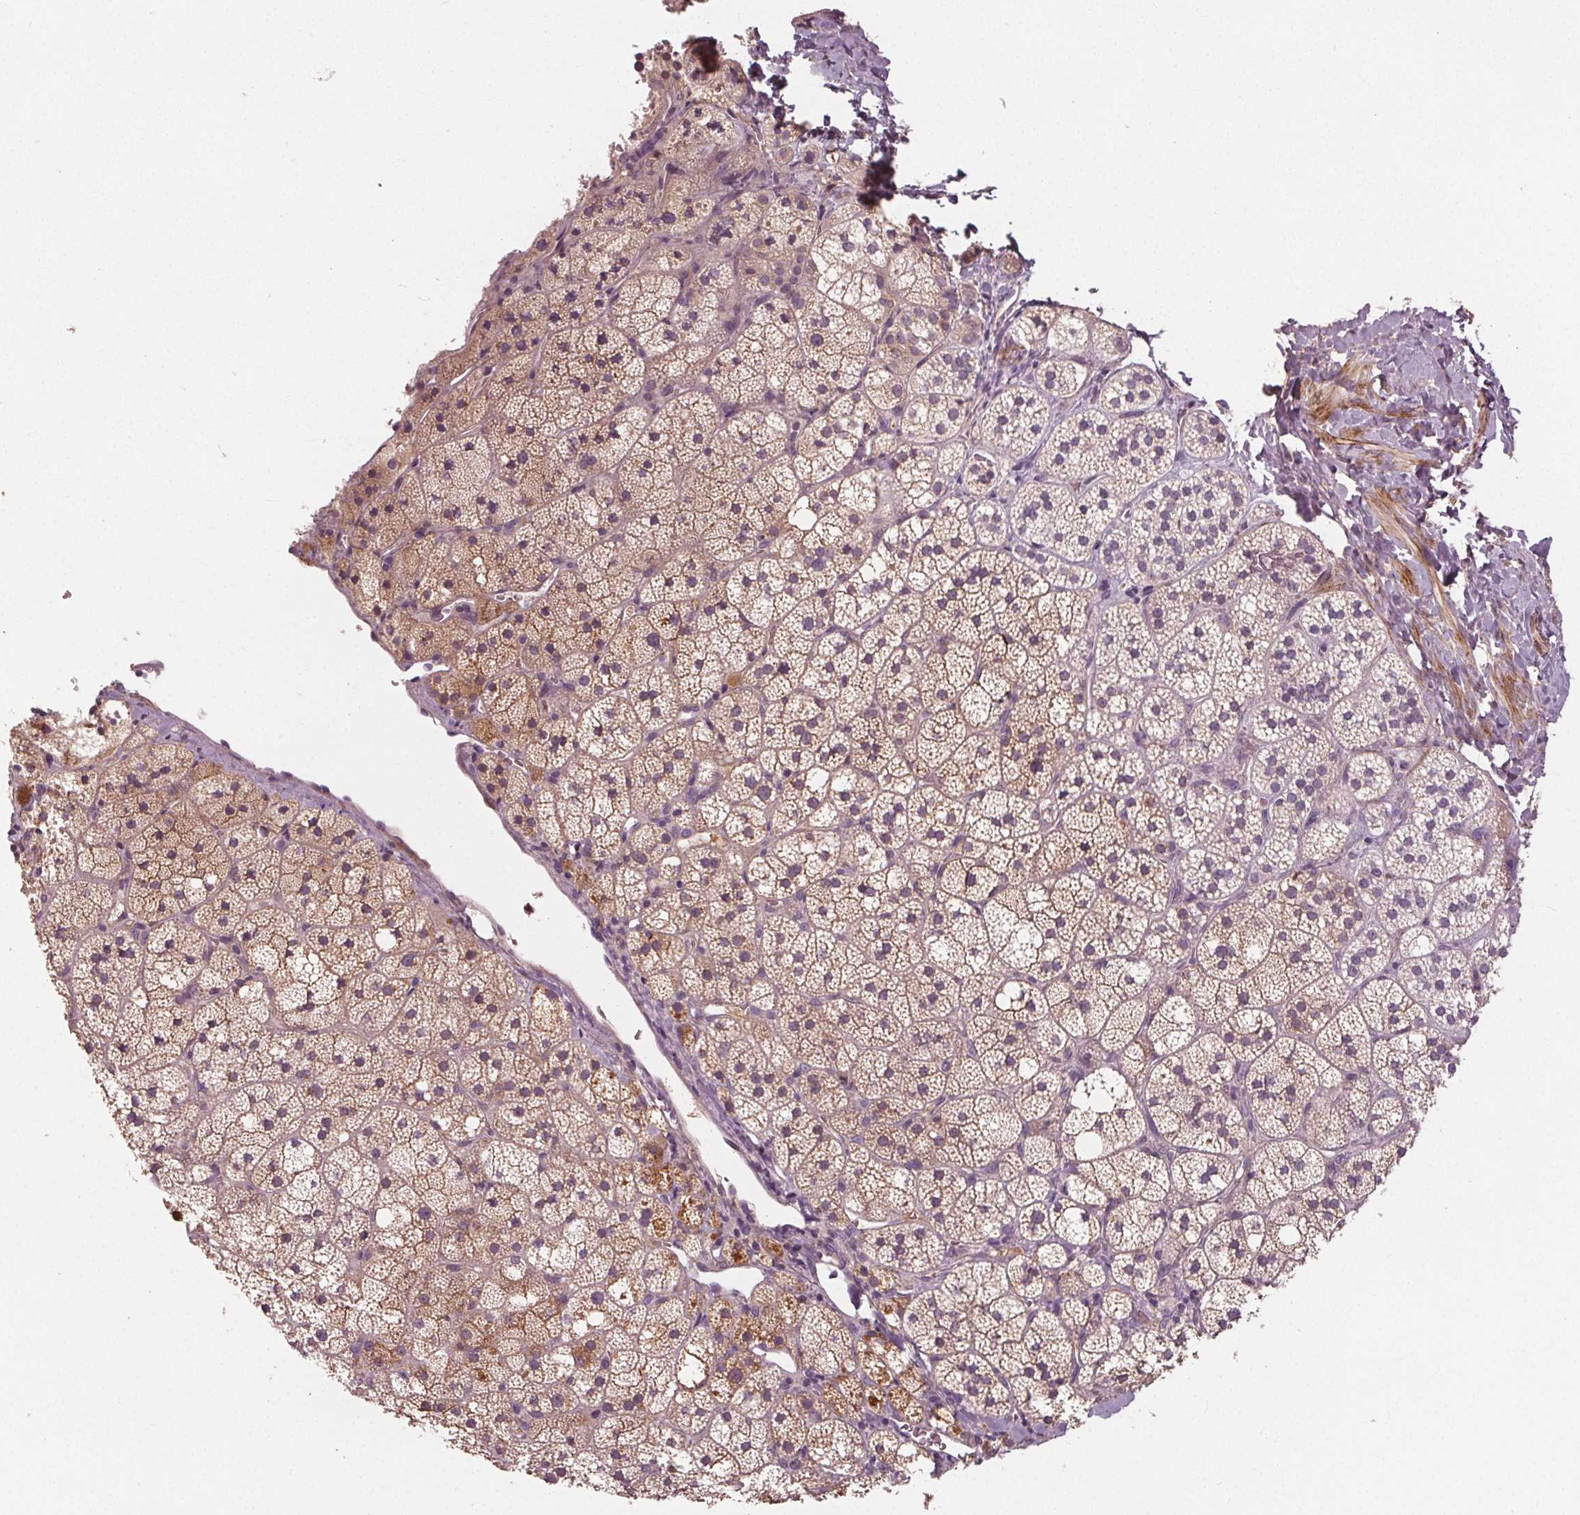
{"staining": {"intensity": "moderate", "quantity": "<25%", "location": "cytoplasmic/membranous"}, "tissue": "adrenal gland", "cell_type": "Glandular cells", "image_type": "normal", "snomed": [{"axis": "morphology", "description": "Normal tissue, NOS"}, {"axis": "topography", "description": "Adrenal gland"}], "caption": "Immunohistochemical staining of unremarkable adrenal gland exhibits moderate cytoplasmic/membranous protein positivity in about <25% of glandular cells. The protein is shown in brown color, while the nuclei are stained blue.", "gene": "PDGFD", "patient": {"sex": "male", "age": 53}}